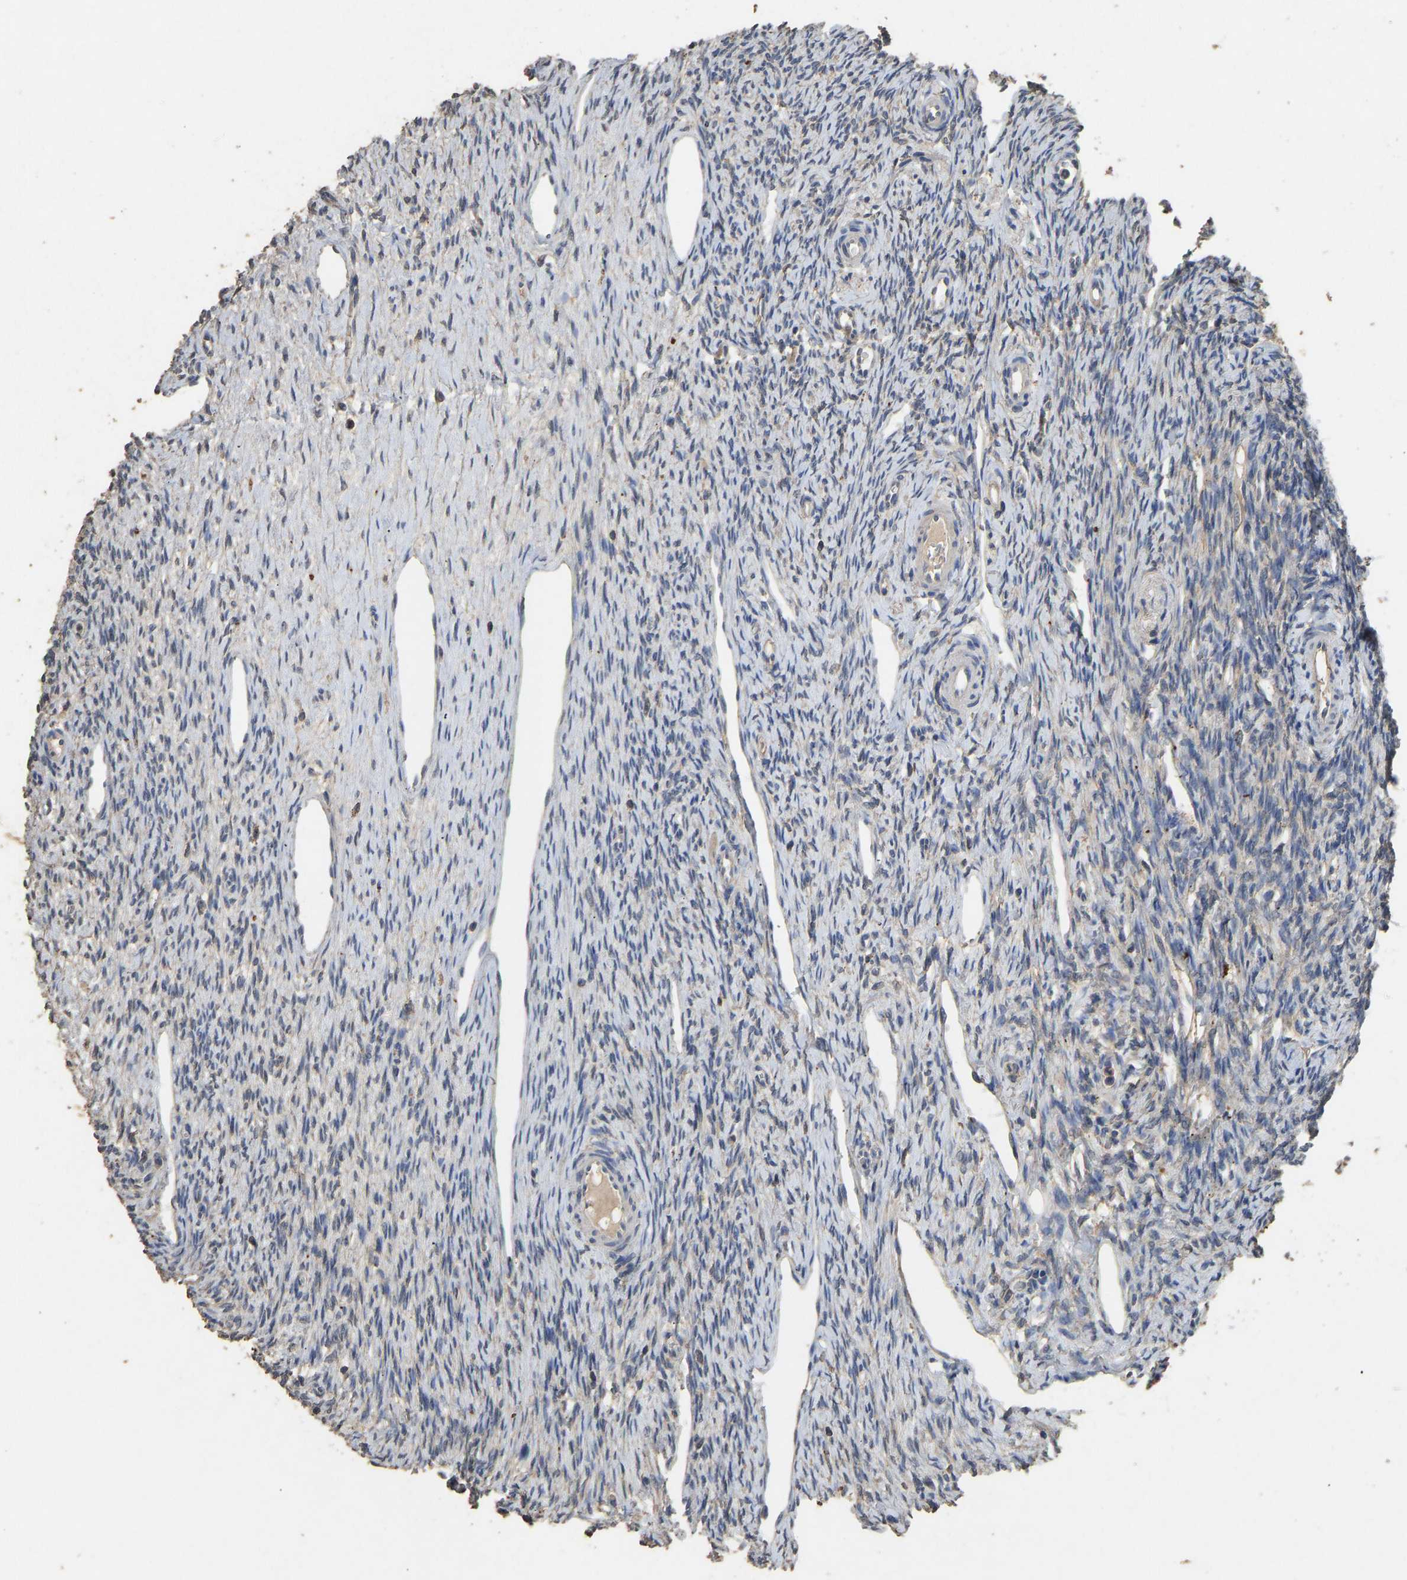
{"staining": {"intensity": "weak", "quantity": "25%-75%", "location": "cytoplasmic/membranous"}, "tissue": "ovary", "cell_type": "Ovarian stroma cells", "image_type": "normal", "snomed": [{"axis": "morphology", "description": "Normal tissue, NOS"}, {"axis": "topography", "description": "Ovary"}], "caption": "Protein staining of unremarkable ovary exhibits weak cytoplasmic/membranous positivity in approximately 25%-75% of ovarian stroma cells.", "gene": "CIDEC", "patient": {"sex": "female", "age": 33}}